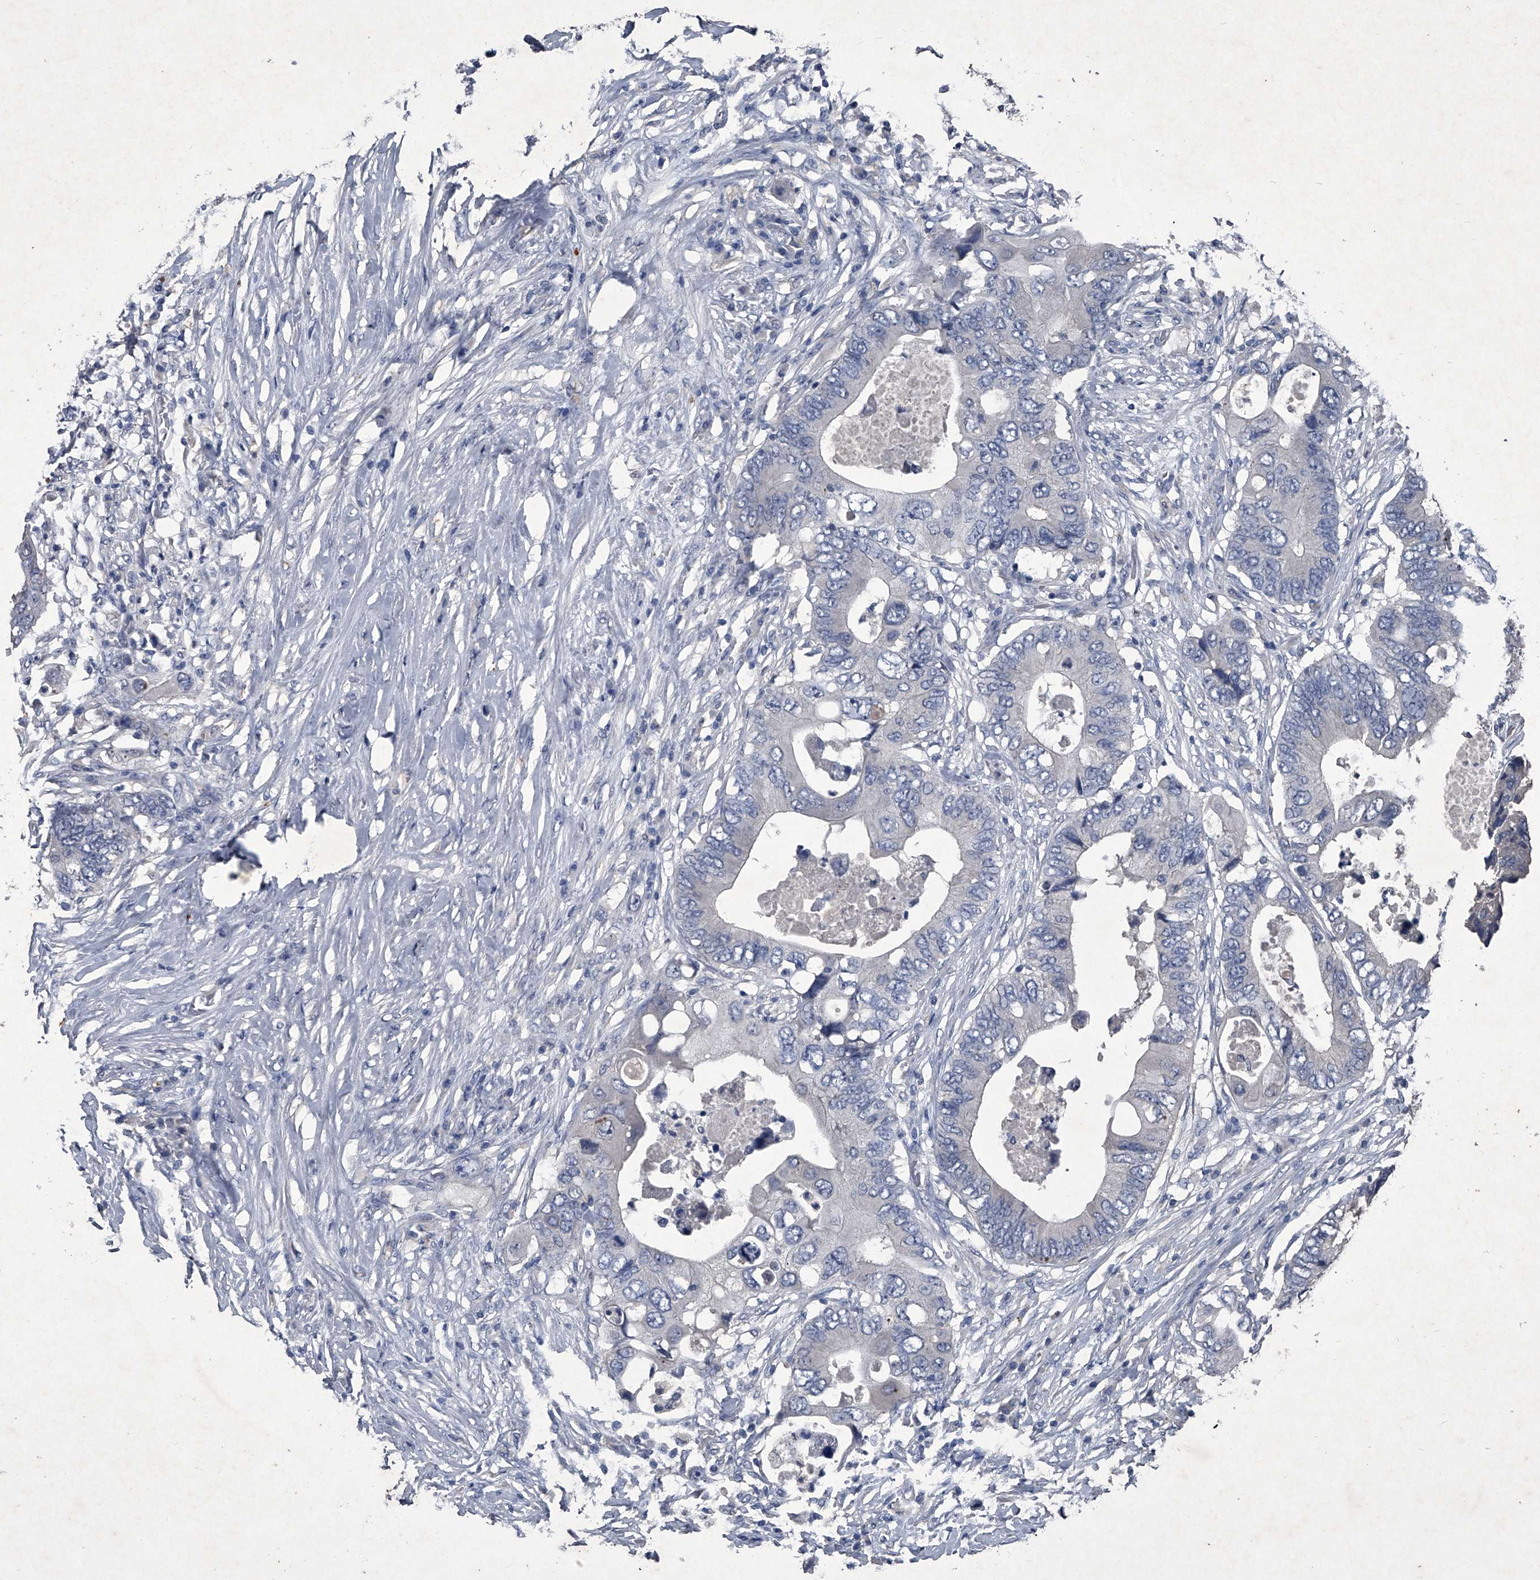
{"staining": {"intensity": "negative", "quantity": "none", "location": "none"}, "tissue": "colorectal cancer", "cell_type": "Tumor cells", "image_type": "cancer", "snomed": [{"axis": "morphology", "description": "Adenocarcinoma, NOS"}, {"axis": "topography", "description": "Colon"}], "caption": "The micrograph demonstrates no staining of tumor cells in colorectal cancer (adenocarcinoma). The staining was performed using DAB to visualize the protein expression in brown, while the nuclei were stained in blue with hematoxylin (Magnification: 20x).", "gene": "MAPKAP1", "patient": {"sex": "male", "age": 71}}